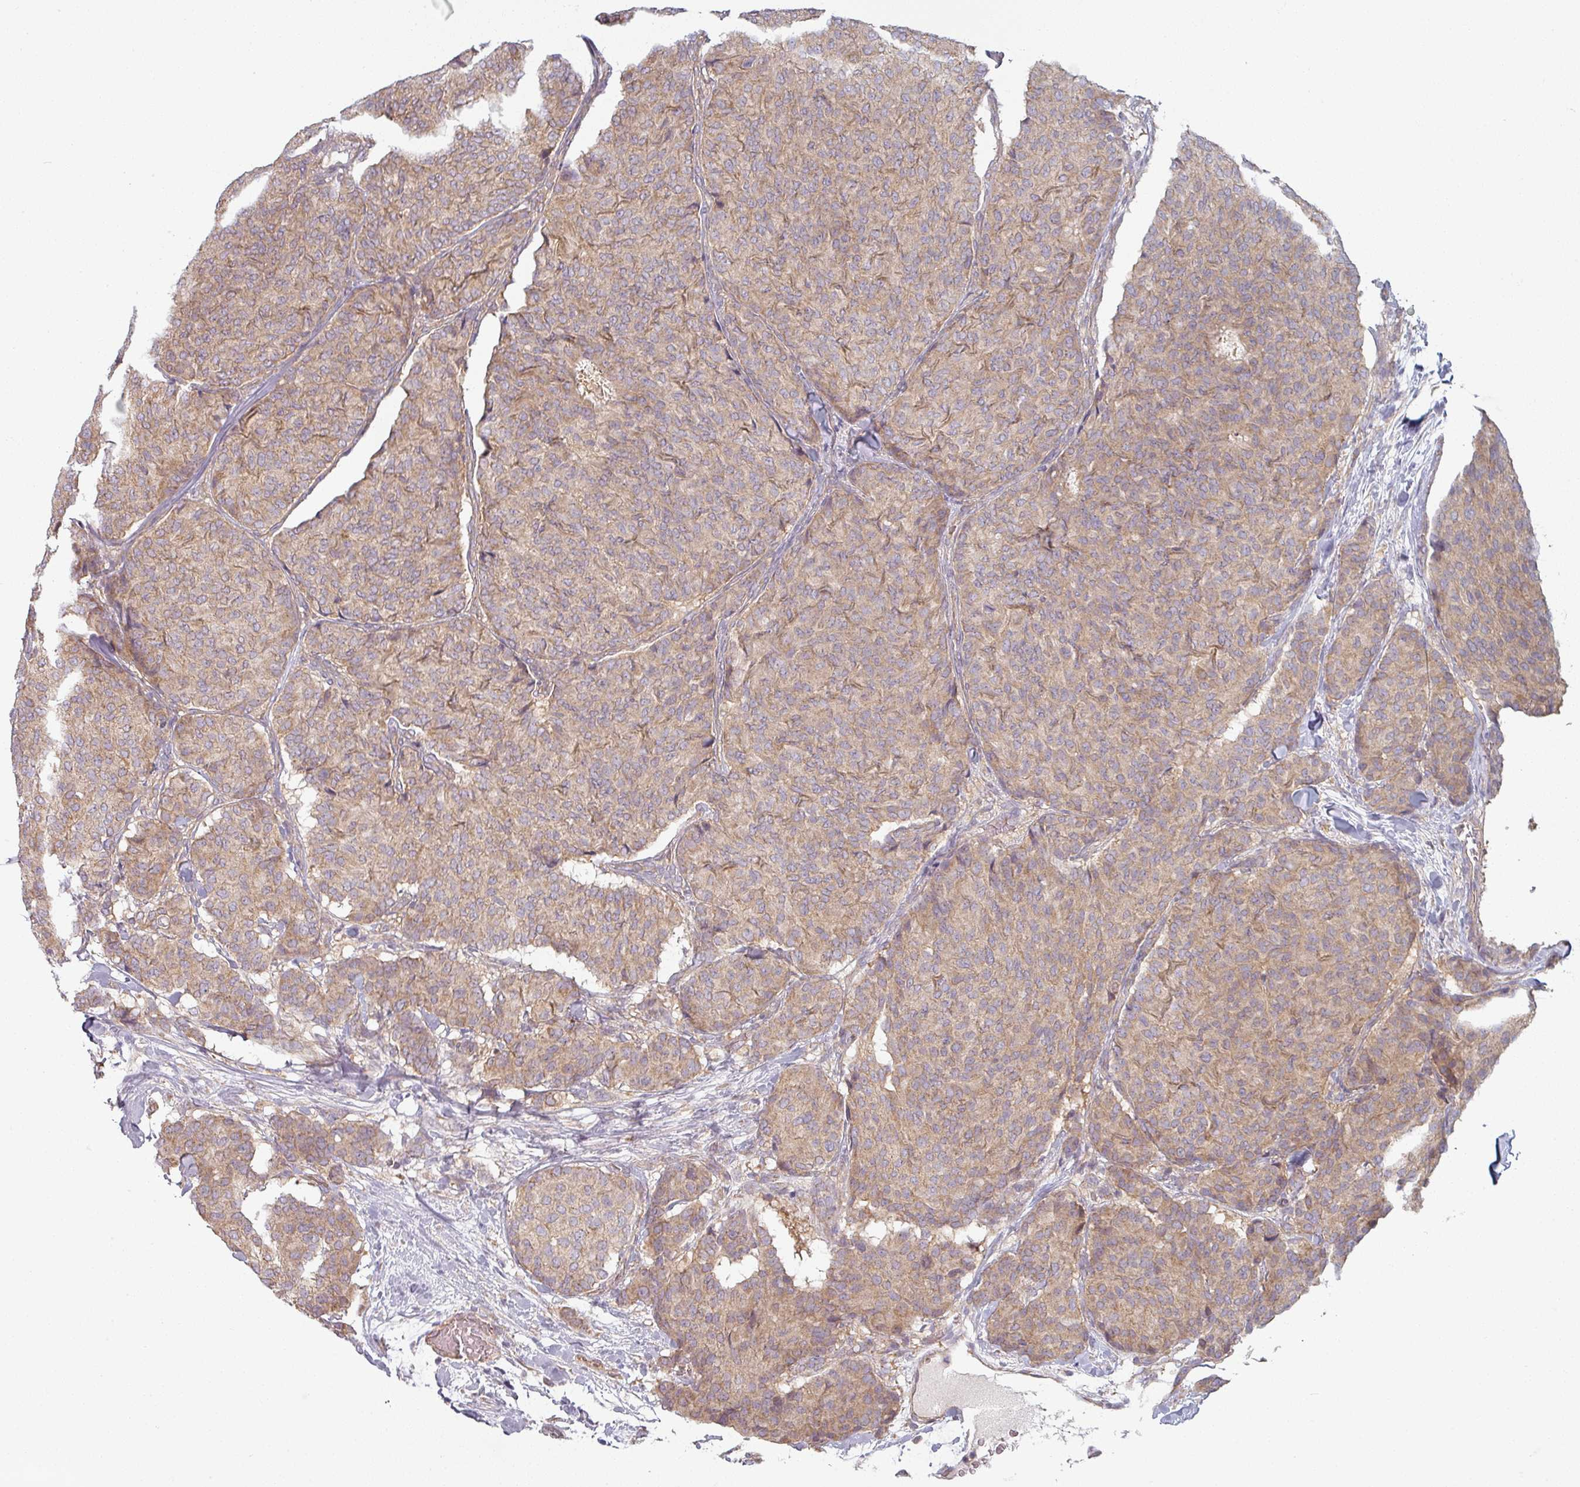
{"staining": {"intensity": "weak", "quantity": ">75%", "location": "cytoplasmic/membranous"}, "tissue": "breast cancer", "cell_type": "Tumor cells", "image_type": "cancer", "snomed": [{"axis": "morphology", "description": "Duct carcinoma"}, {"axis": "topography", "description": "Breast"}], "caption": "A low amount of weak cytoplasmic/membranous expression is present in approximately >75% of tumor cells in breast infiltrating ductal carcinoma tissue.", "gene": "PLEKHJ1", "patient": {"sex": "female", "age": 75}}